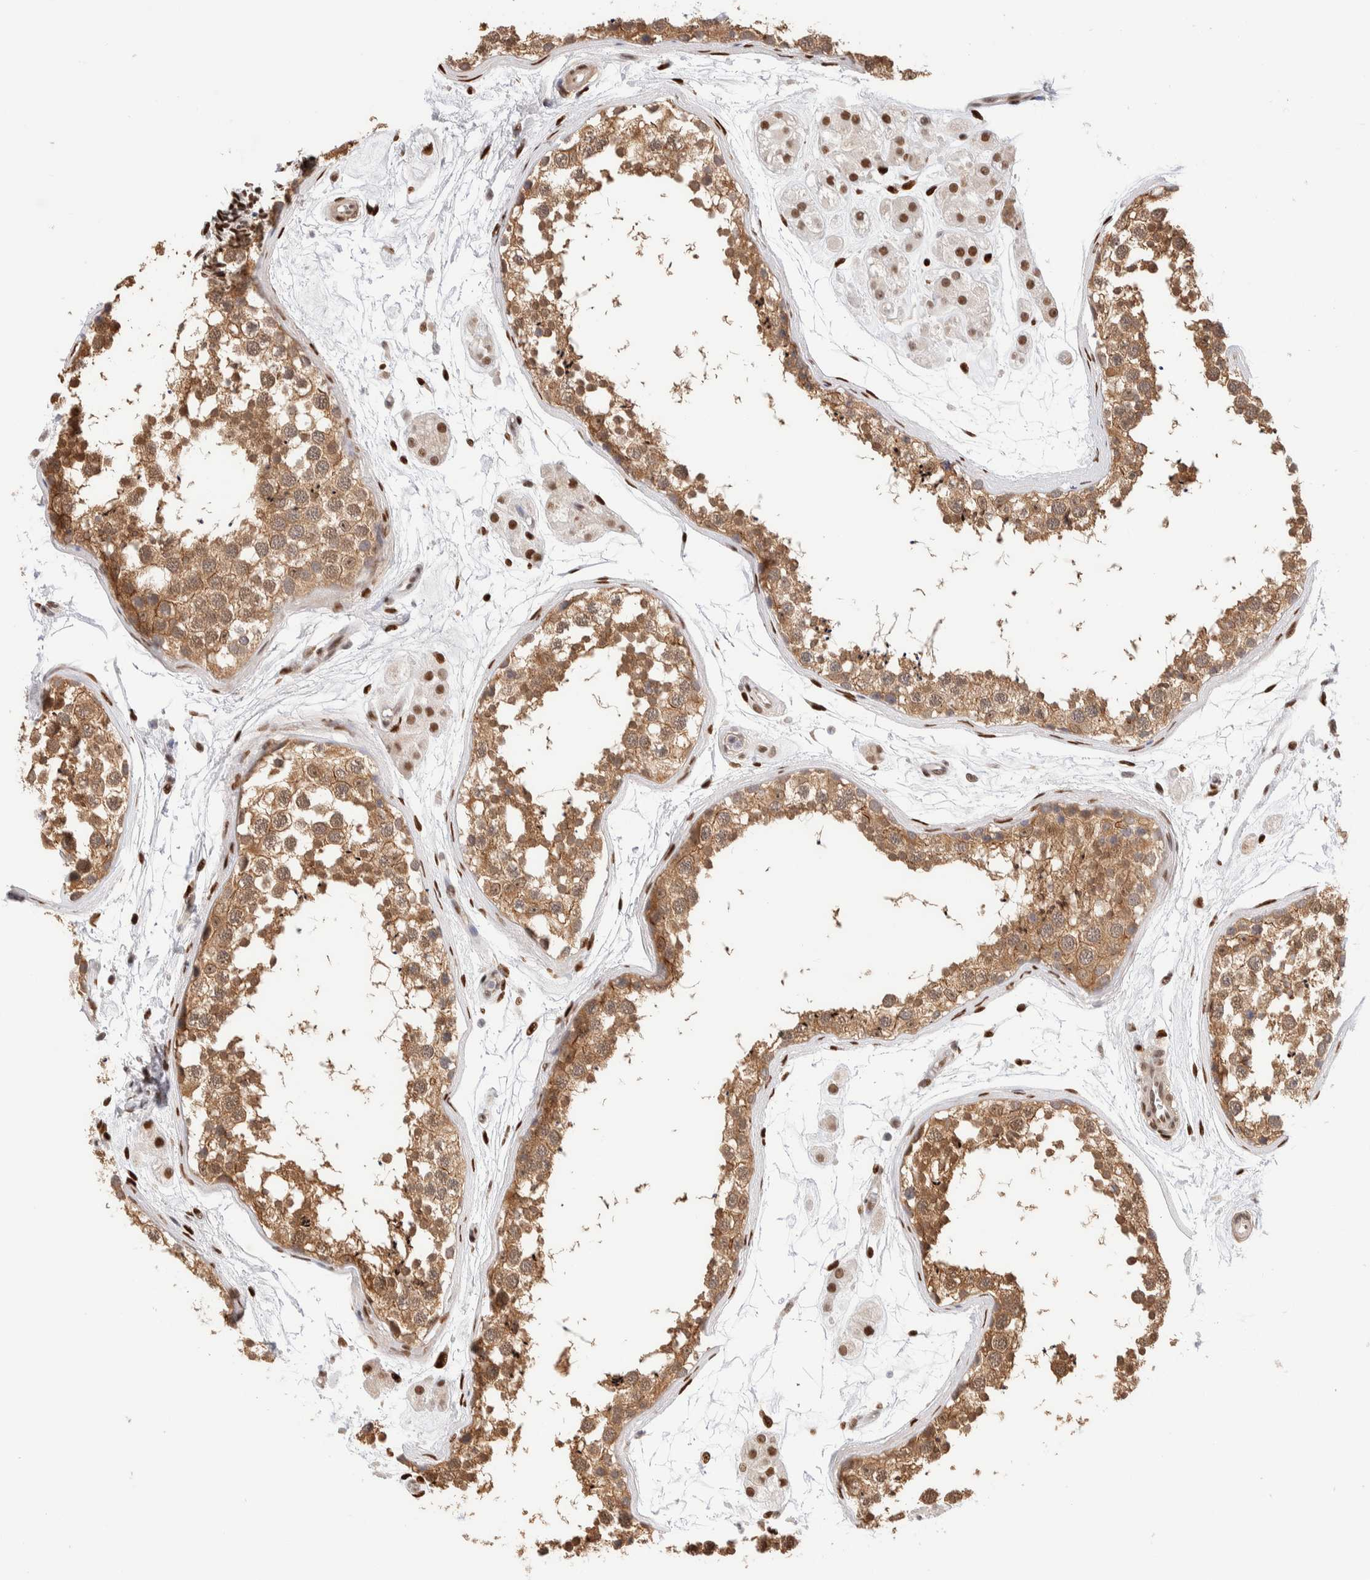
{"staining": {"intensity": "moderate", "quantity": ">75%", "location": "cytoplasmic/membranous"}, "tissue": "testis", "cell_type": "Cells in seminiferous ducts", "image_type": "normal", "snomed": [{"axis": "morphology", "description": "Normal tissue, NOS"}, {"axis": "topography", "description": "Testis"}], "caption": "An image of human testis stained for a protein shows moderate cytoplasmic/membranous brown staining in cells in seminiferous ducts.", "gene": "NSMAF", "patient": {"sex": "male", "age": 56}}